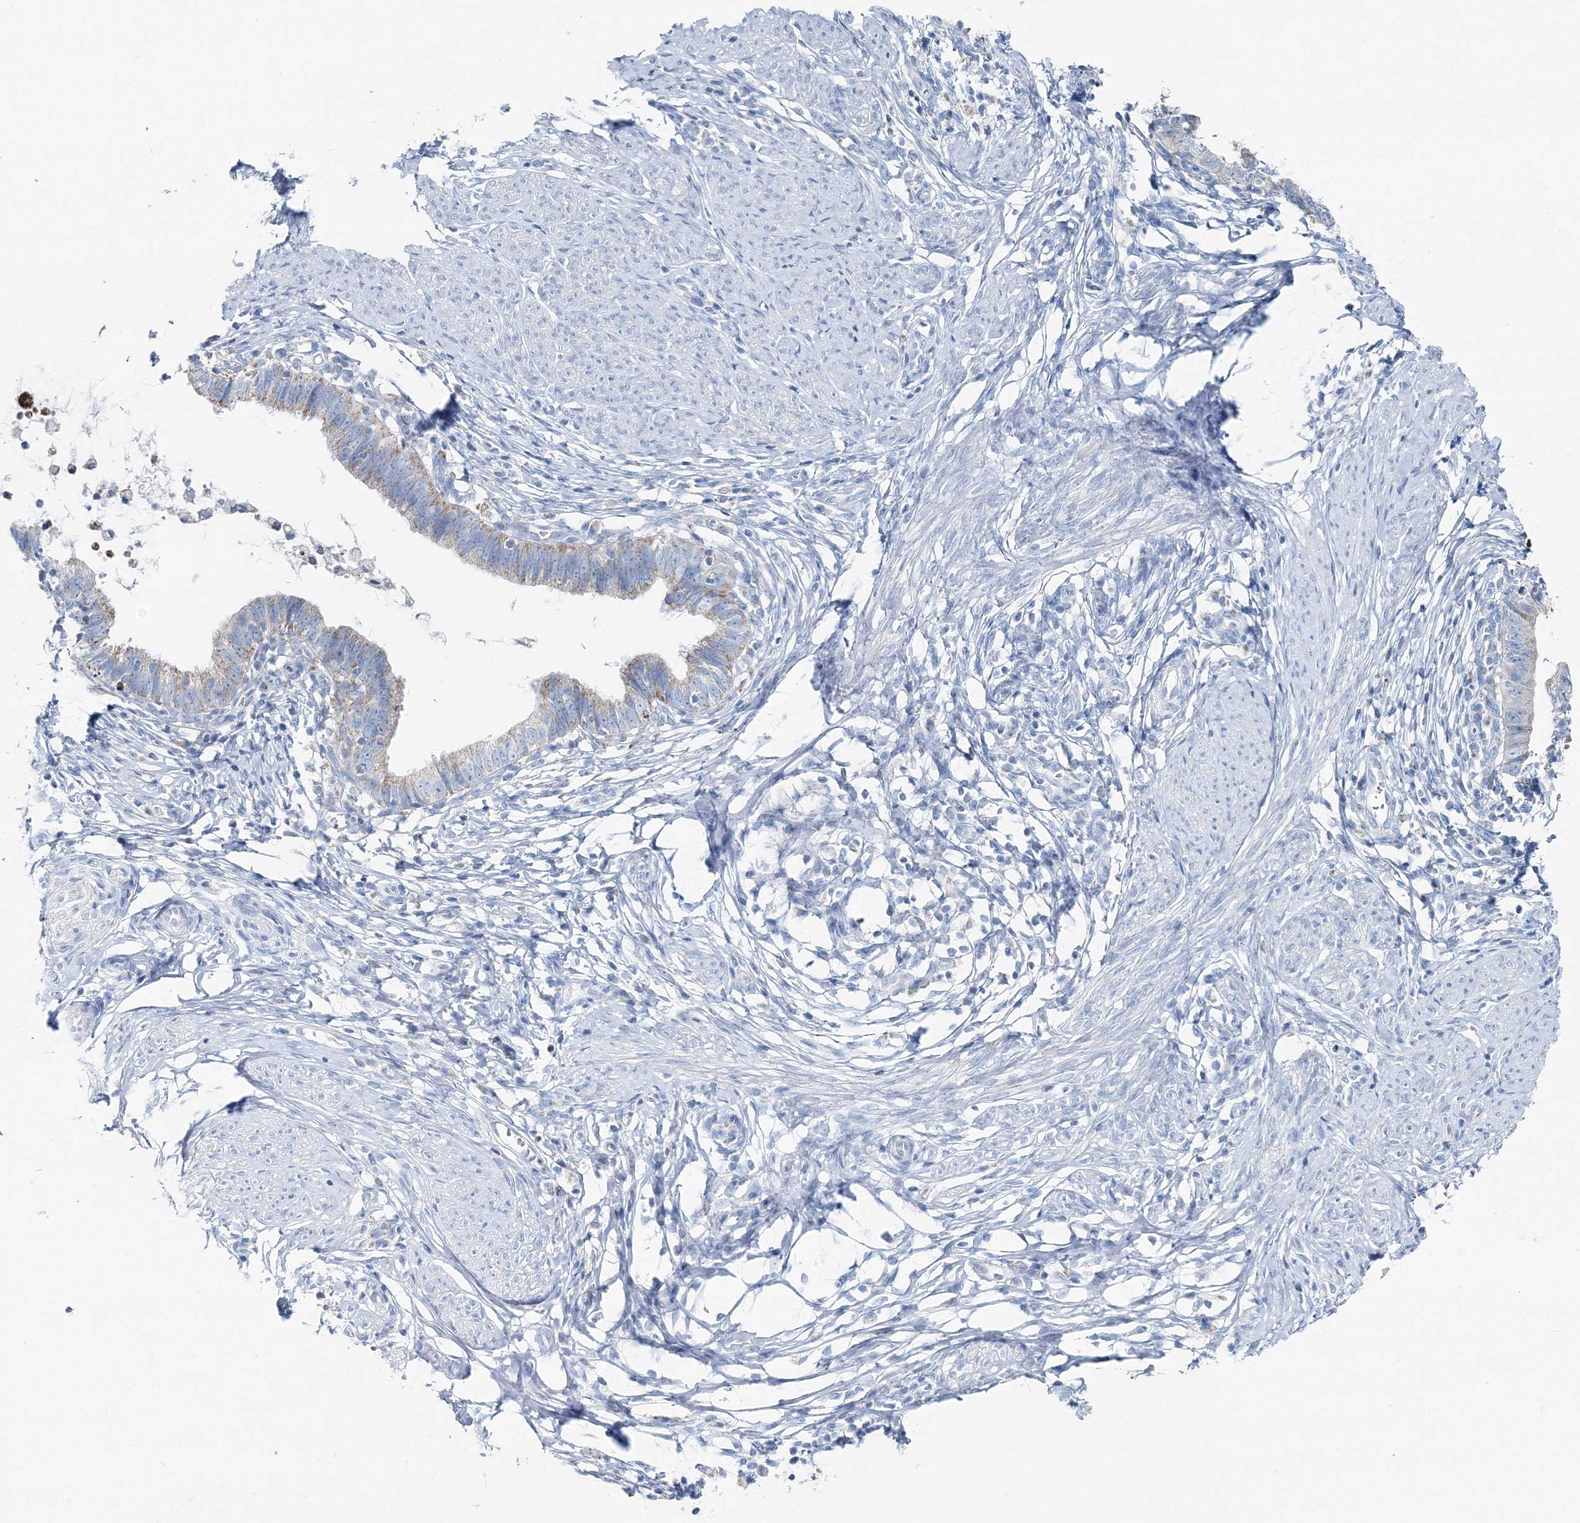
{"staining": {"intensity": "weak", "quantity": "<25%", "location": "cytoplasmic/membranous"}, "tissue": "cervical cancer", "cell_type": "Tumor cells", "image_type": "cancer", "snomed": [{"axis": "morphology", "description": "Adenocarcinoma, NOS"}, {"axis": "topography", "description": "Cervix"}], "caption": "This is a micrograph of immunohistochemistry staining of cervical cancer (adenocarcinoma), which shows no staining in tumor cells.", "gene": "GABARAPL2", "patient": {"sex": "female", "age": 36}}